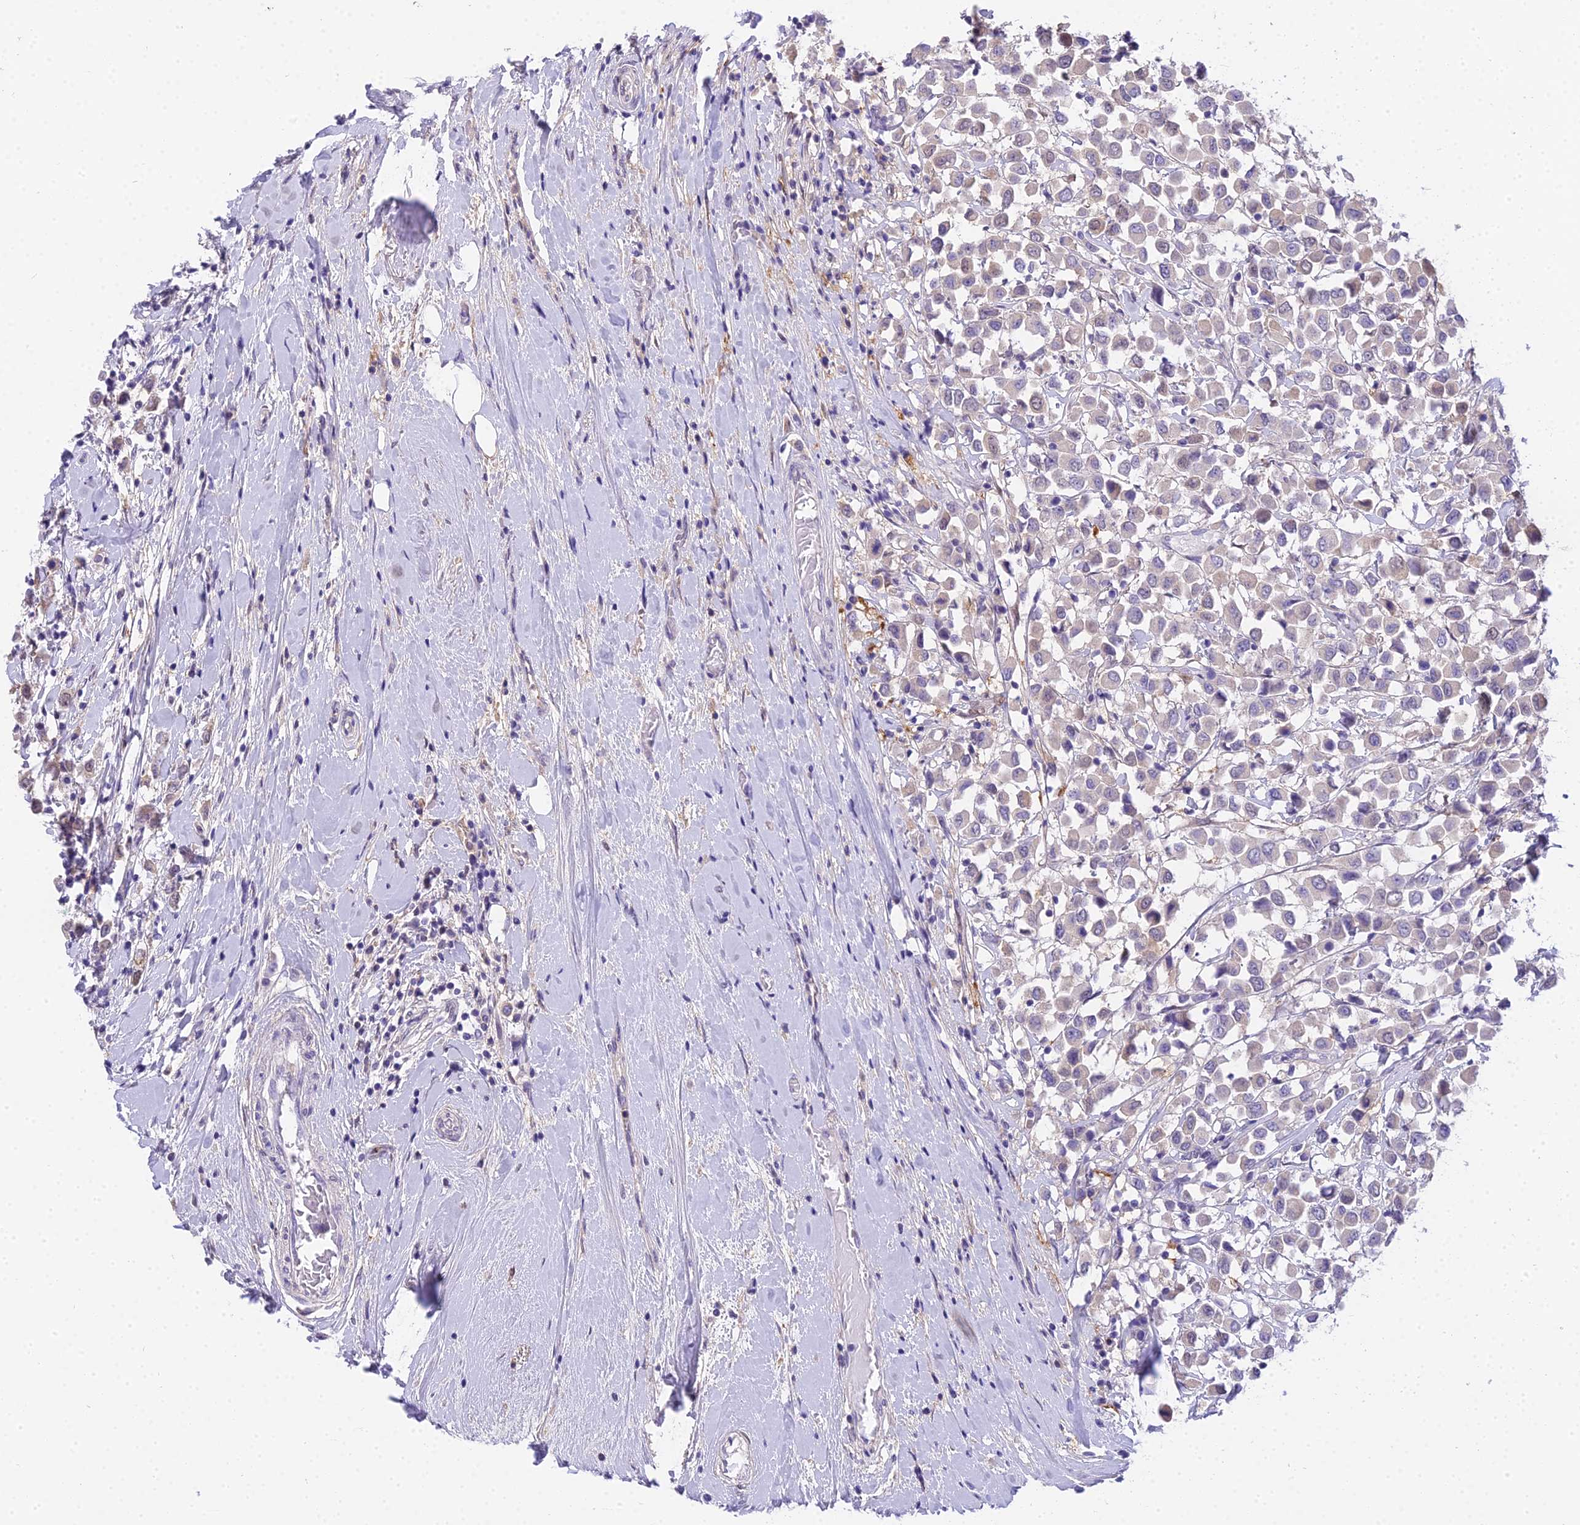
{"staining": {"intensity": "weak", "quantity": "<25%", "location": "nuclear"}, "tissue": "breast cancer", "cell_type": "Tumor cells", "image_type": "cancer", "snomed": [{"axis": "morphology", "description": "Duct carcinoma"}, {"axis": "topography", "description": "Breast"}], "caption": "This is an immunohistochemistry (IHC) photomicrograph of breast intraductal carcinoma. There is no staining in tumor cells.", "gene": "MAT2A", "patient": {"sex": "female", "age": 61}}